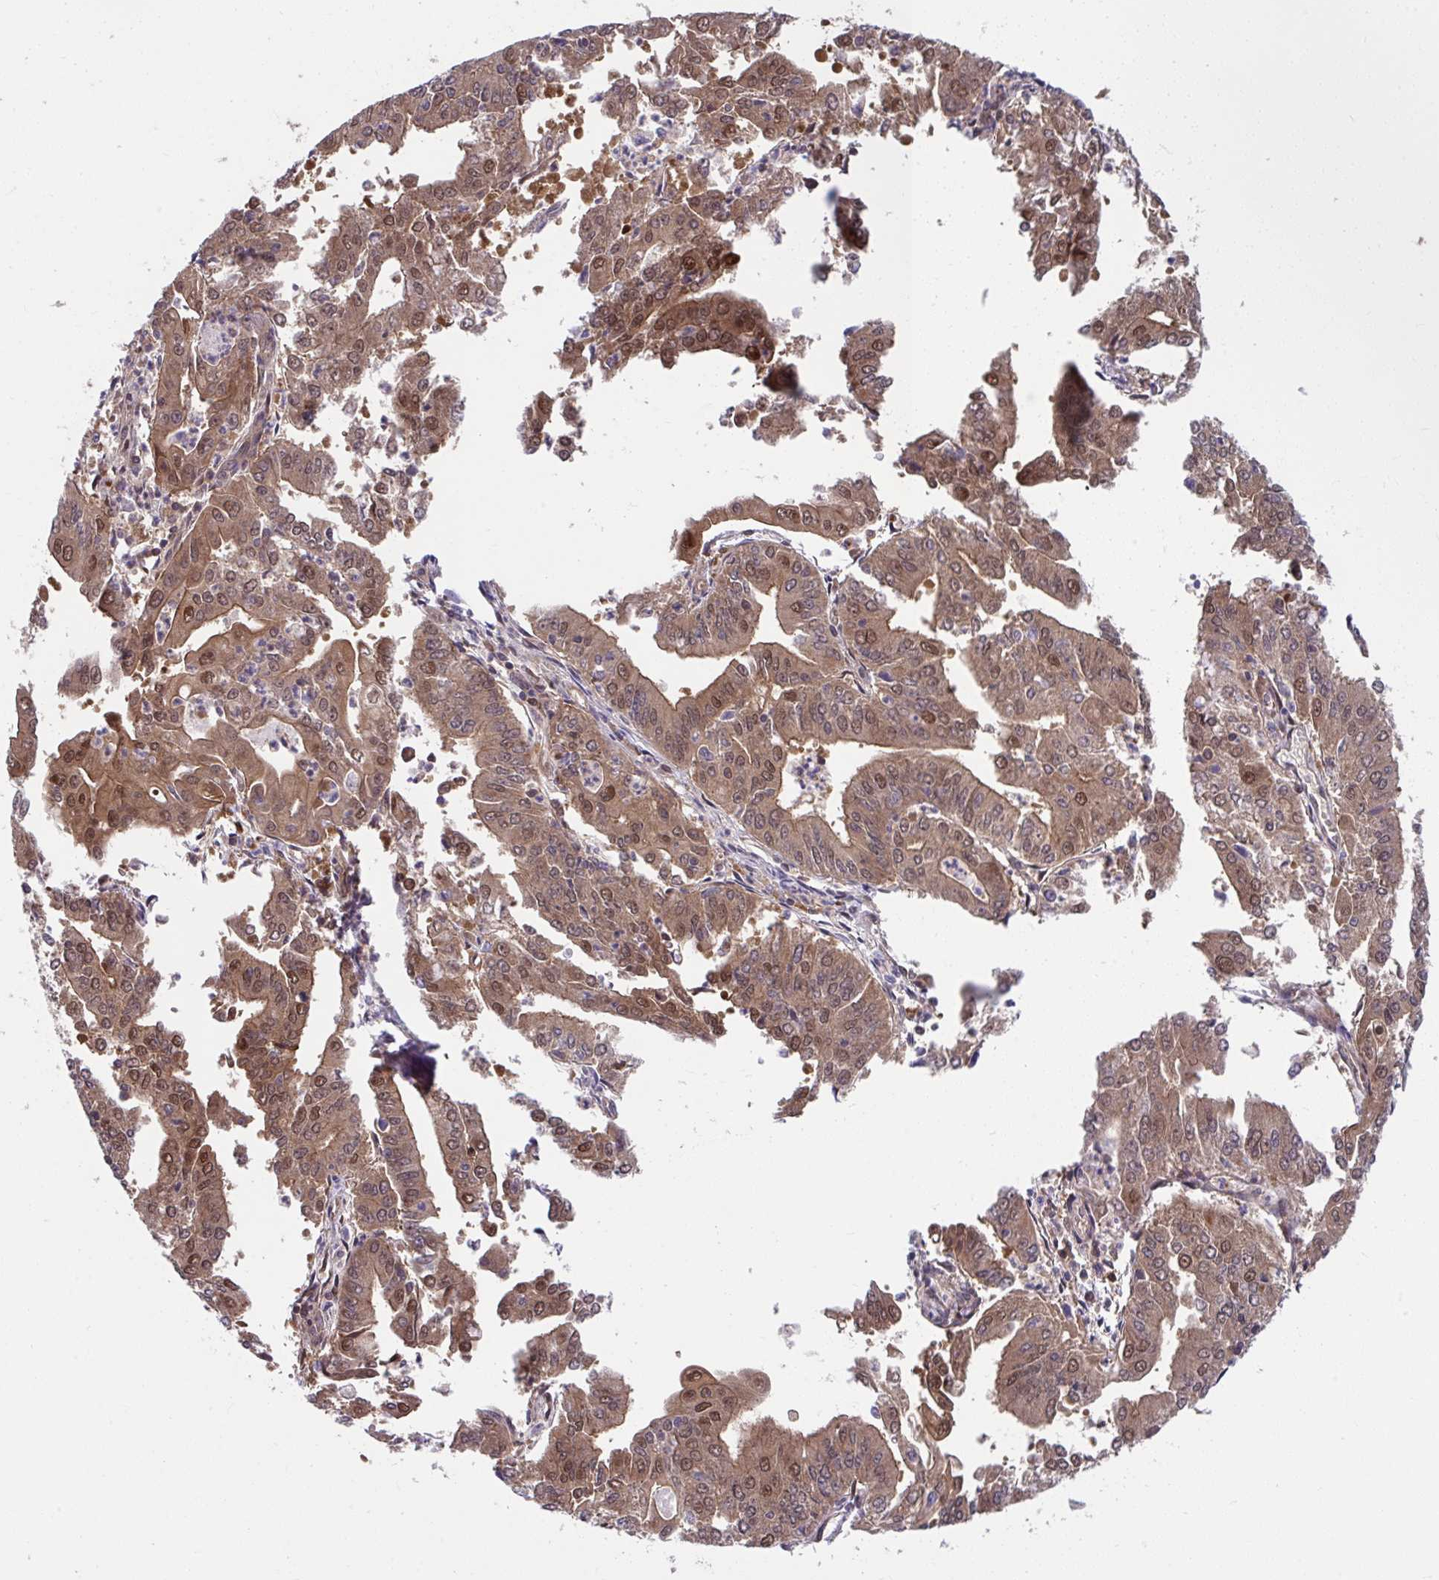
{"staining": {"intensity": "moderate", "quantity": ">75%", "location": "cytoplasmic/membranous,nuclear"}, "tissue": "cervical cancer", "cell_type": "Tumor cells", "image_type": "cancer", "snomed": [{"axis": "morphology", "description": "Adenocarcinoma, NOS"}, {"axis": "topography", "description": "Cervix"}], "caption": "This image displays IHC staining of human adenocarcinoma (cervical), with medium moderate cytoplasmic/membranous and nuclear expression in approximately >75% of tumor cells.", "gene": "PCDHB7", "patient": {"sex": "female", "age": 56}}